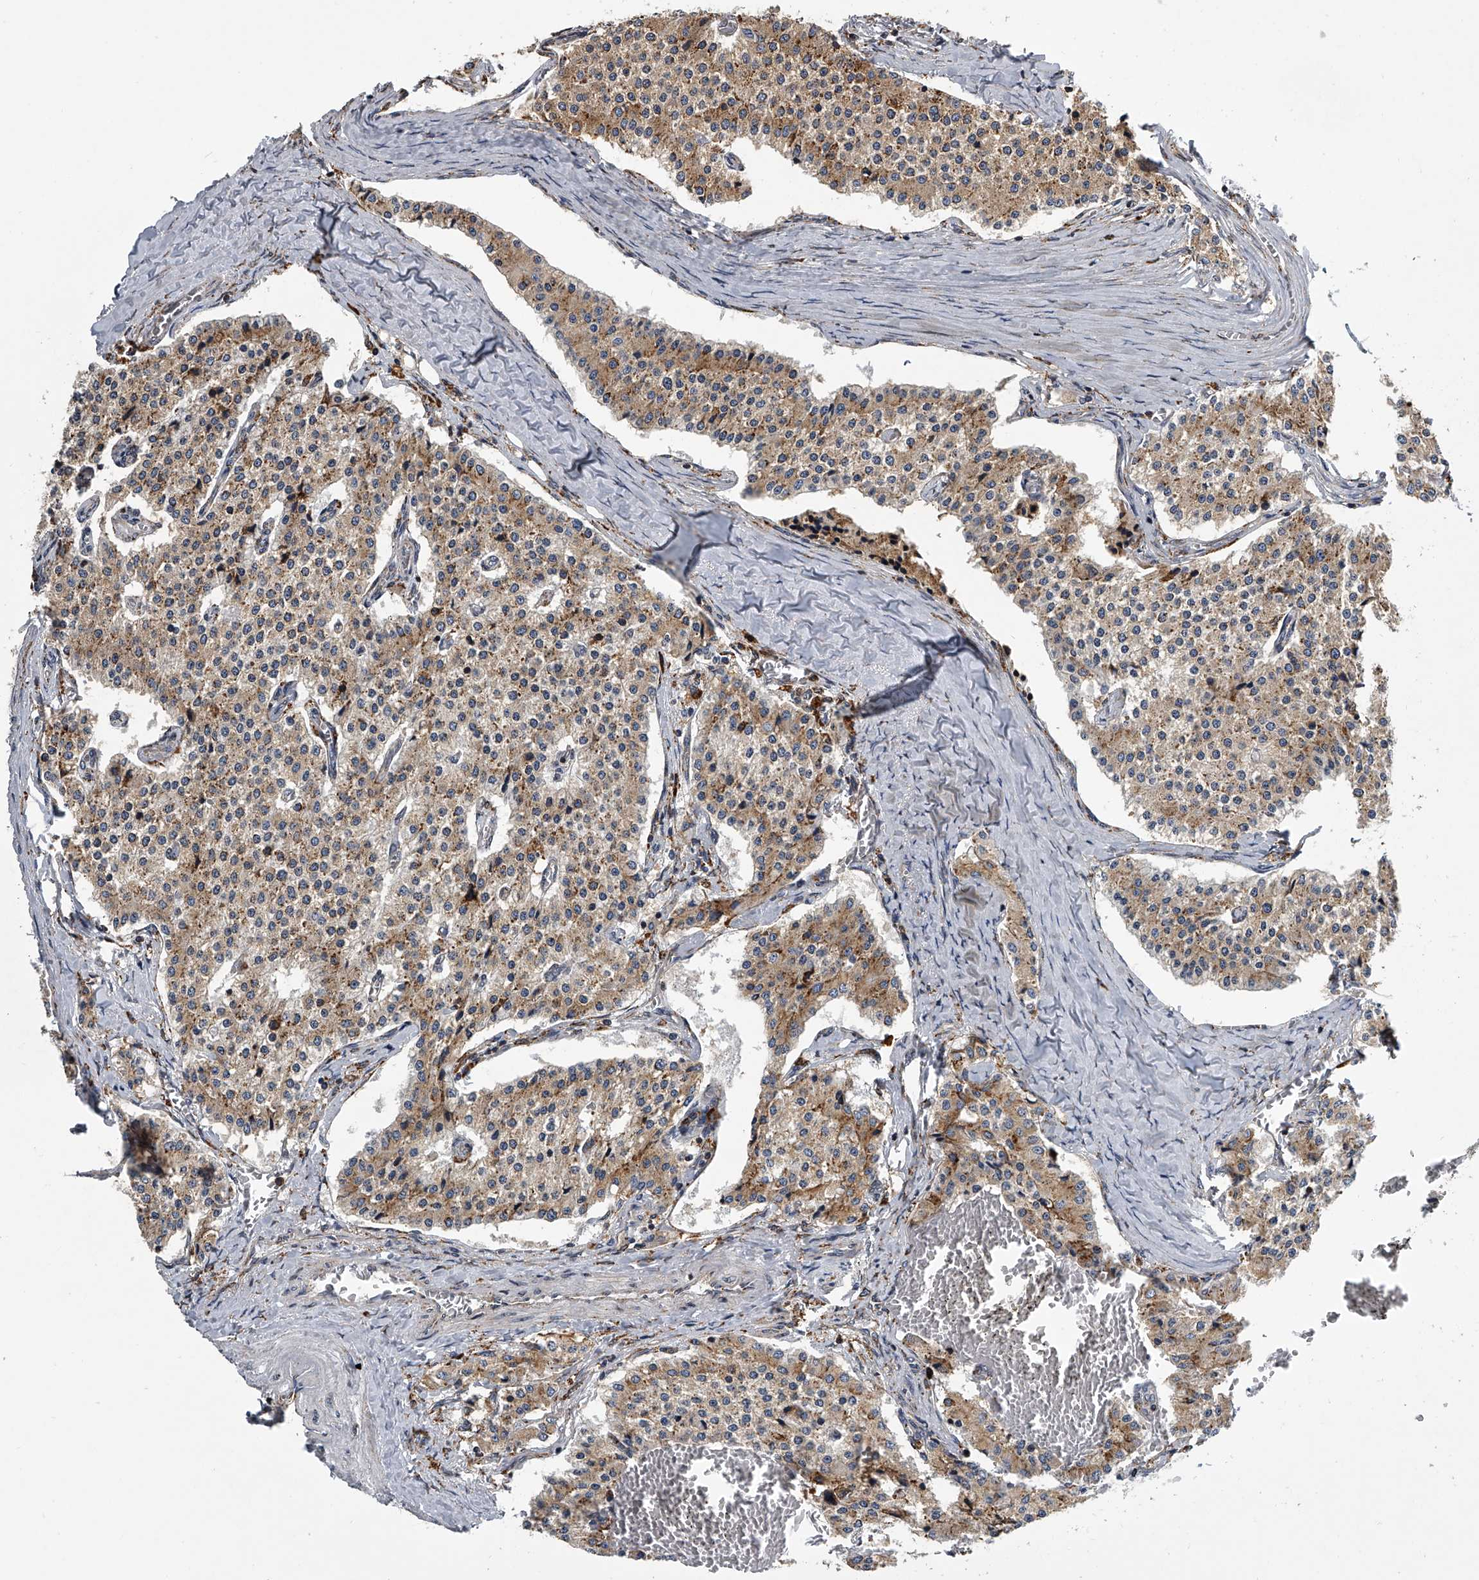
{"staining": {"intensity": "weak", "quantity": ">75%", "location": "cytoplasmic/membranous"}, "tissue": "carcinoid", "cell_type": "Tumor cells", "image_type": "cancer", "snomed": [{"axis": "morphology", "description": "Carcinoid, malignant, NOS"}, {"axis": "topography", "description": "Colon"}], "caption": "Carcinoid (malignant) stained with DAB immunohistochemistry displays low levels of weak cytoplasmic/membranous positivity in approximately >75% of tumor cells. (DAB = brown stain, brightfield microscopy at high magnification).", "gene": "TMEM63C", "patient": {"sex": "female", "age": 52}}